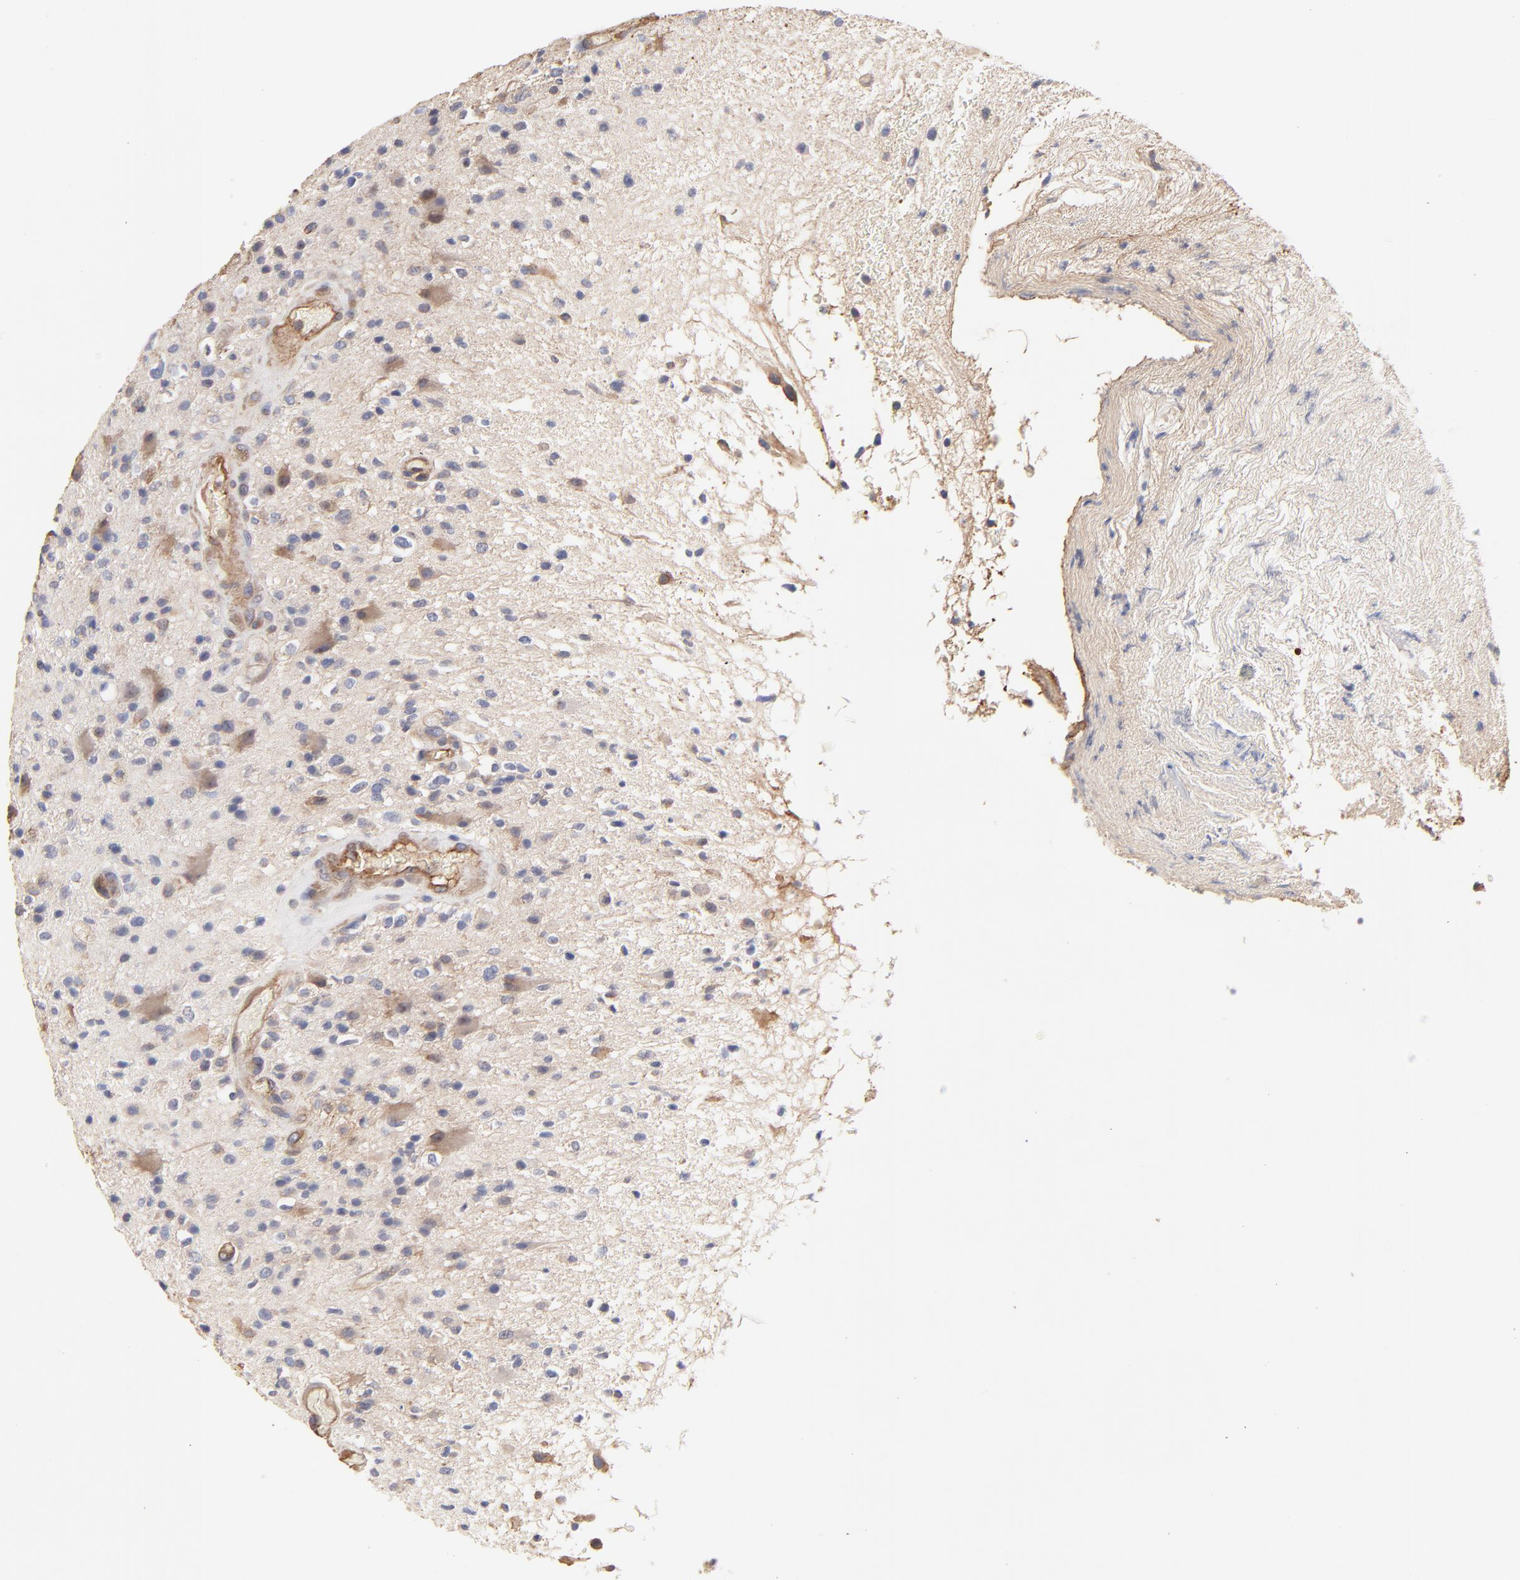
{"staining": {"intensity": "weak", "quantity": "<25%", "location": "cytoplasmic/membranous"}, "tissue": "glioma", "cell_type": "Tumor cells", "image_type": "cancer", "snomed": [{"axis": "morphology", "description": "Glioma, malignant, High grade"}, {"axis": "topography", "description": "Brain"}], "caption": "Protein analysis of glioma demonstrates no significant positivity in tumor cells.", "gene": "LRCH2", "patient": {"sex": "male", "age": 33}}